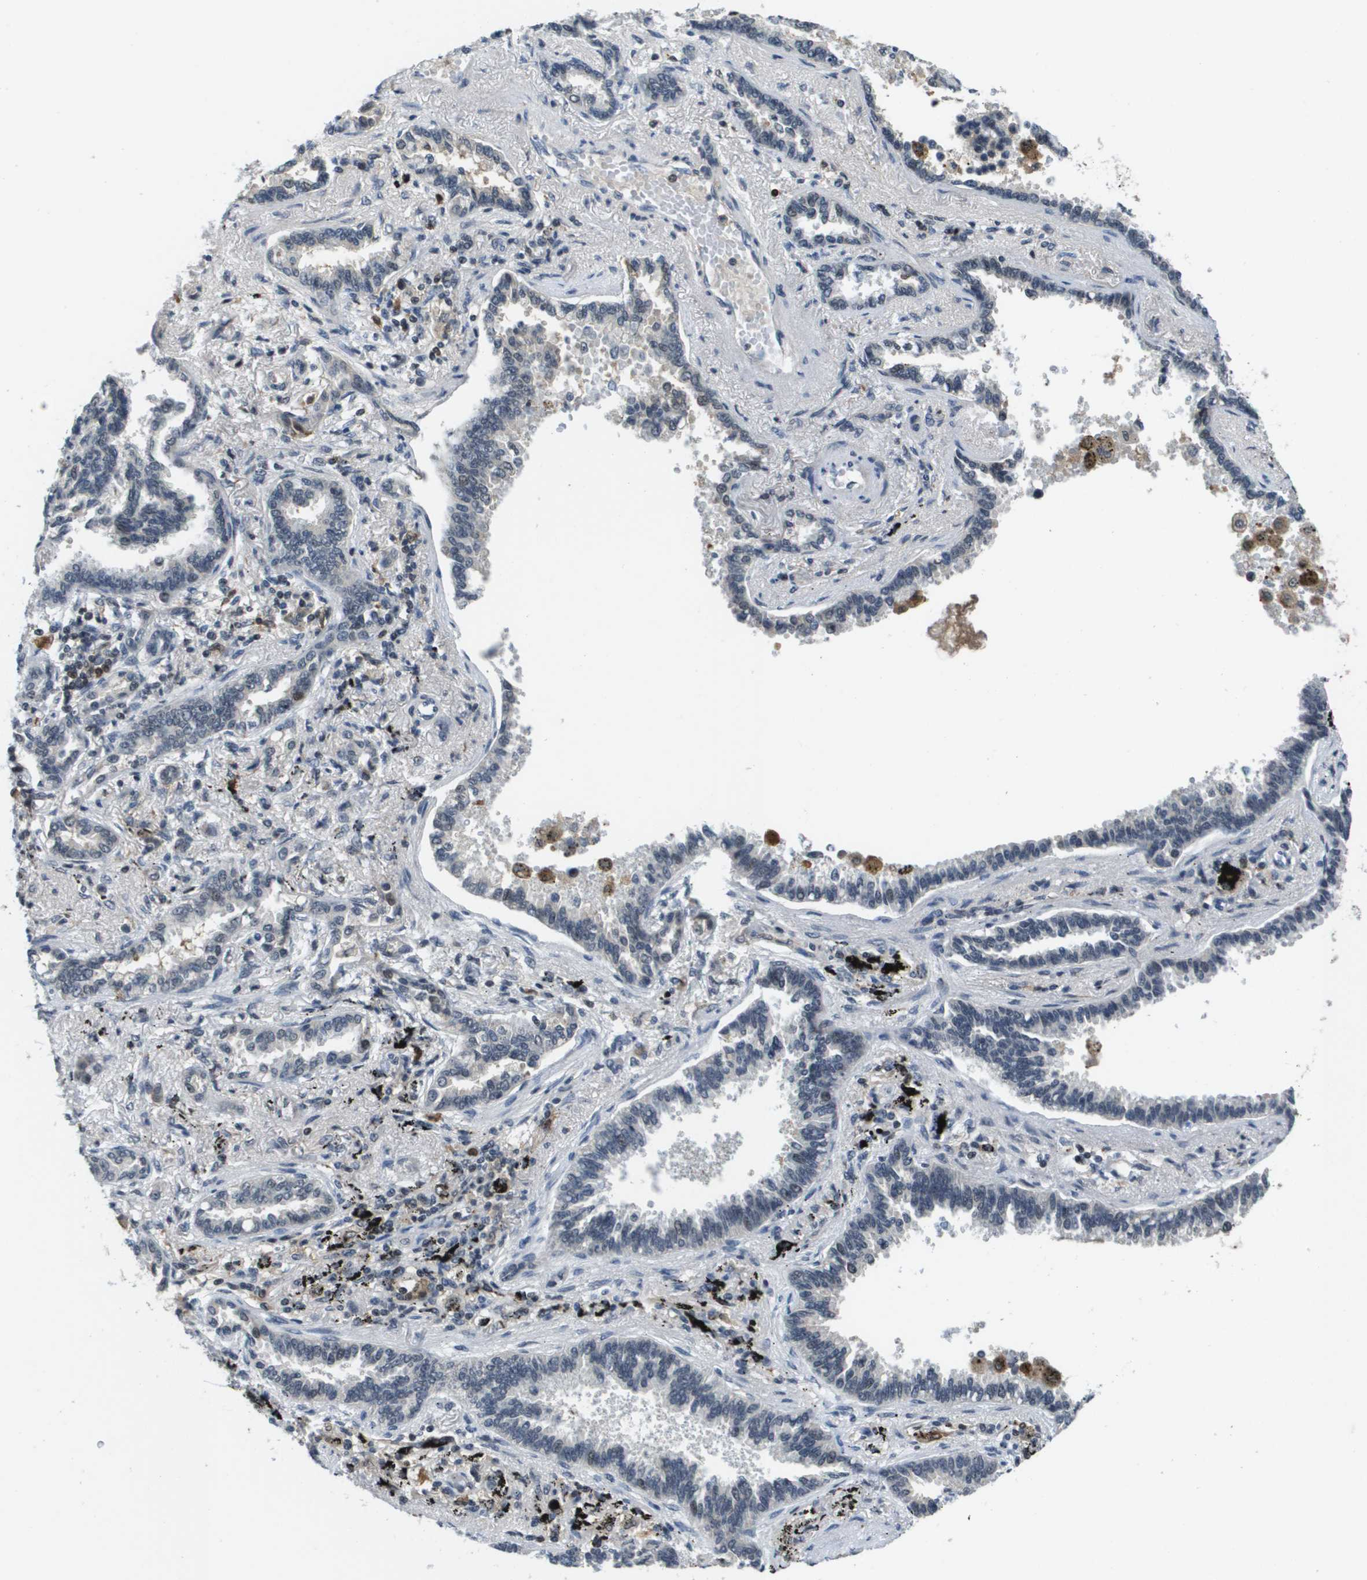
{"staining": {"intensity": "moderate", "quantity": "25%-75%", "location": "cytoplasmic/membranous,nuclear"}, "tissue": "lung cancer", "cell_type": "Tumor cells", "image_type": "cancer", "snomed": [{"axis": "morphology", "description": "Normal tissue, NOS"}, {"axis": "morphology", "description": "Adenocarcinoma, NOS"}, {"axis": "topography", "description": "Lung"}], "caption": "There is medium levels of moderate cytoplasmic/membranous and nuclear positivity in tumor cells of adenocarcinoma (lung), as demonstrated by immunohistochemical staining (brown color).", "gene": "EP400", "patient": {"sex": "male", "age": 59}}